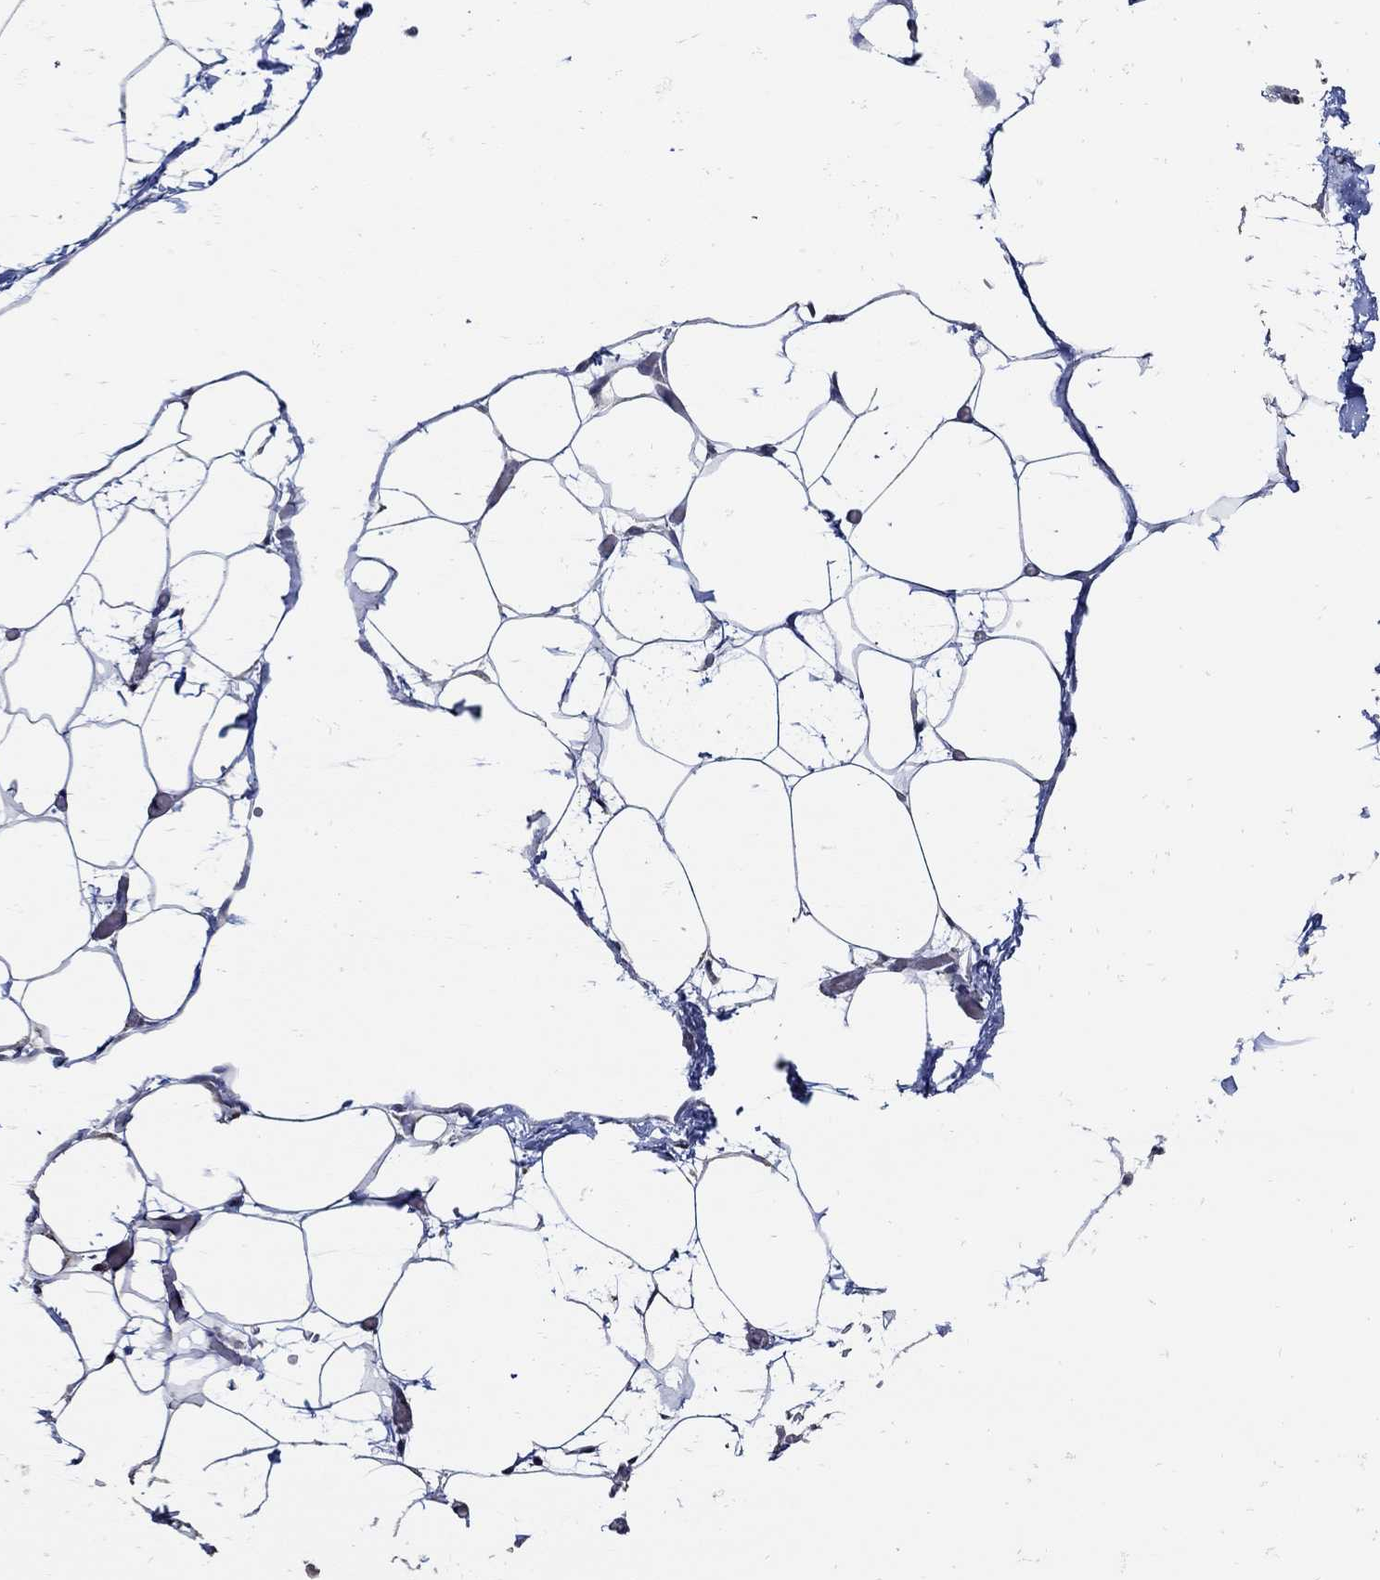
{"staining": {"intensity": "negative", "quantity": "none", "location": "none"}, "tissue": "adipose tissue", "cell_type": "Adipocytes", "image_type": "normal", "snomed": [{"axis": "morphology", "description": "Normal tissue, NOS"}, {"axis": "topography", "description": "Adipose tissue"}], "caption": "DAB immunohistochemical staining of normal human adipose tissue reveals no significant staining in adipocytes.", "gene": "KCNN3", "patient": {"sex": "male", "age": 57}}